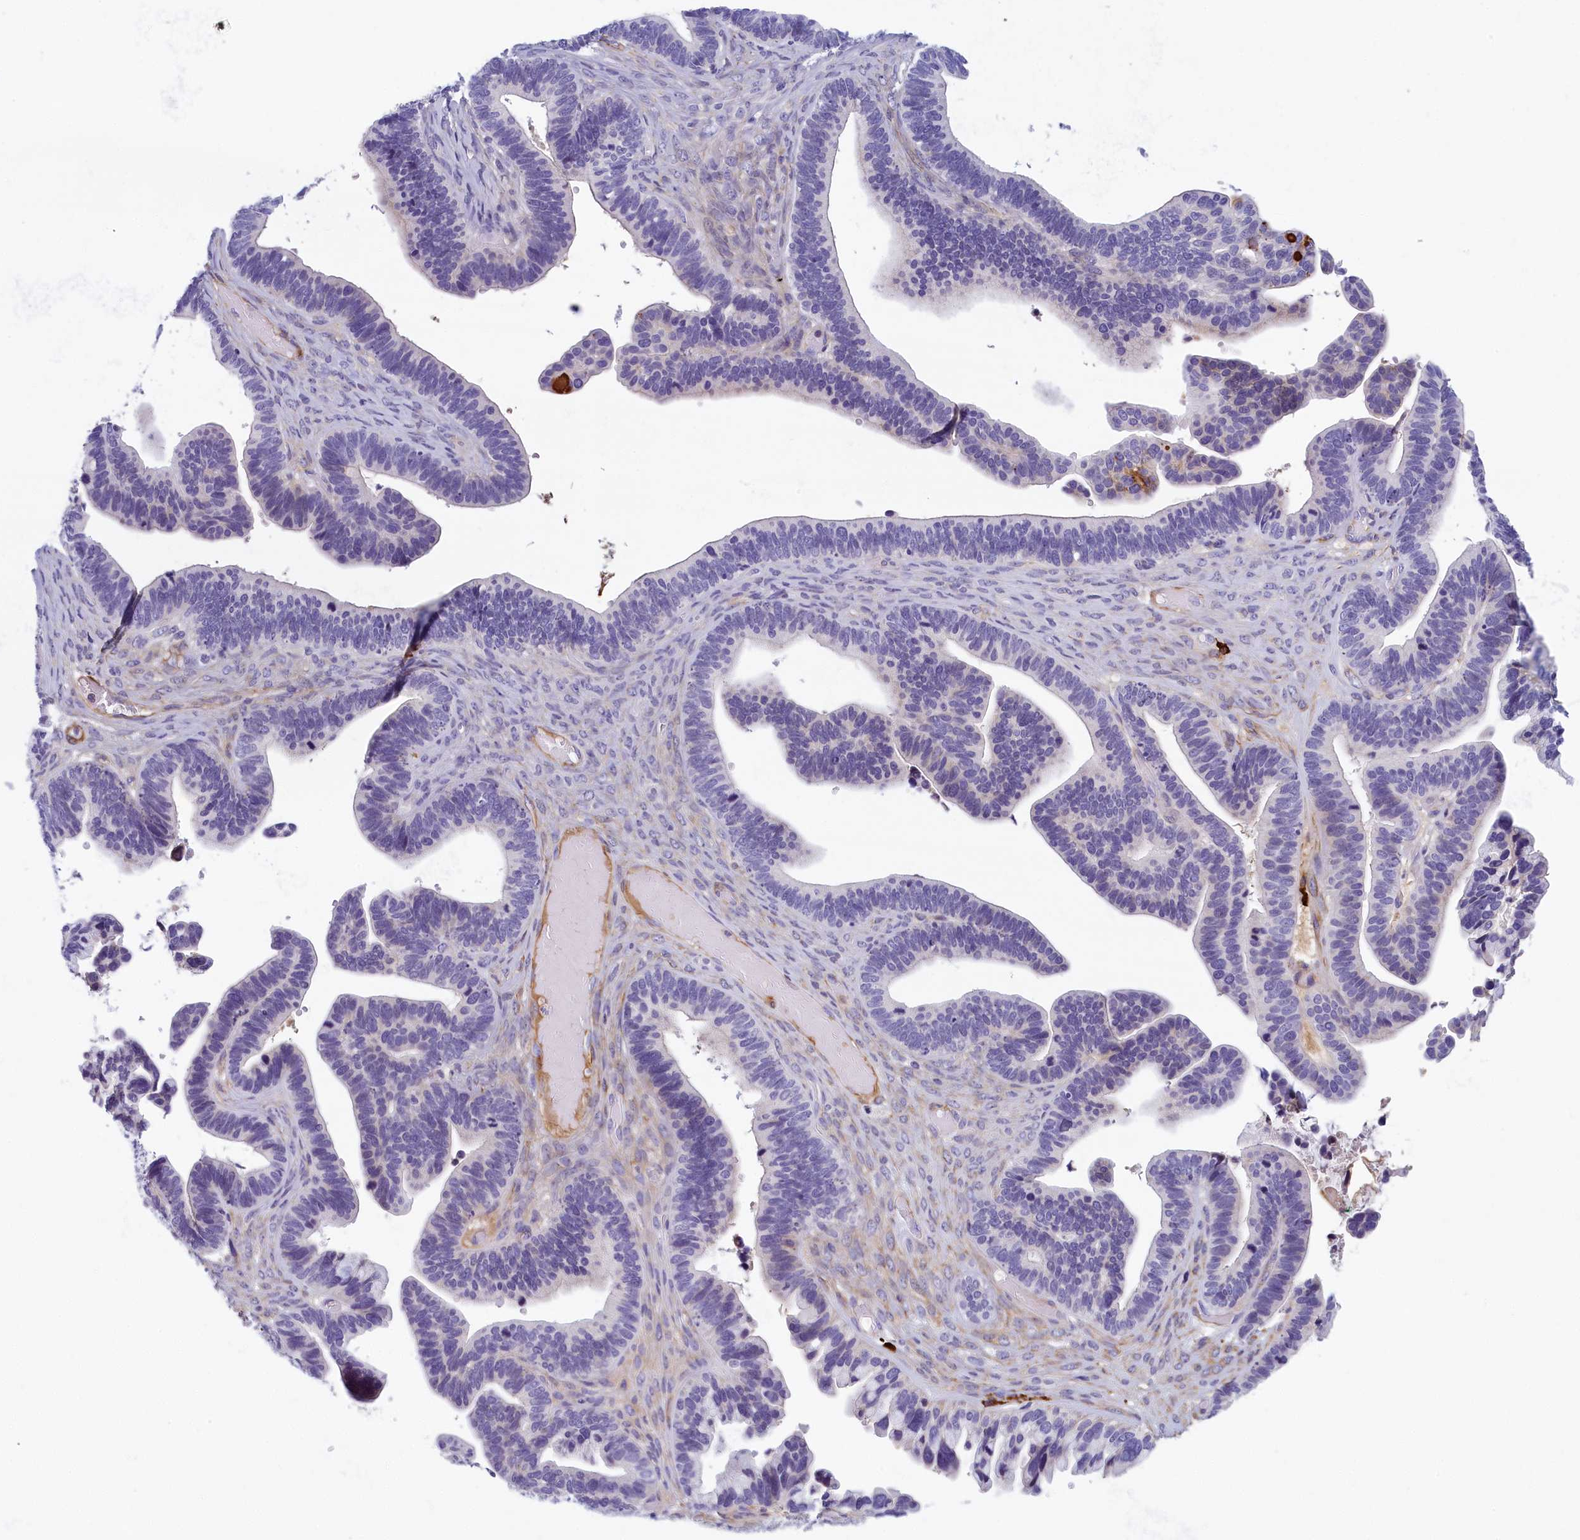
{"staining": {"intensity": "negative", "quantity": "none", "location": "none"}, "tissue": "ovarian cancer", "cell_type": "Tumor cells", "image_type": "cancer", "snomed": [{"axis": "morphology", "description": "Cystadenocarcinoma, serous, NOS"}, {"axis": "topography", "description": "Ovary"}], "caption": "Immunohistochemistry (IHC) micrograph of neoplastic tissue: human ovarian serous cystadenocarcinoma stained with DAB reveals no significant protein positivity in tumor cells. (Brightfield microscopy of DAB (3,3'-diaminobenzidine) IHC at high magnification).", "gene": "BCL2L13", "patient": {"sex": "female", "age": 56}}